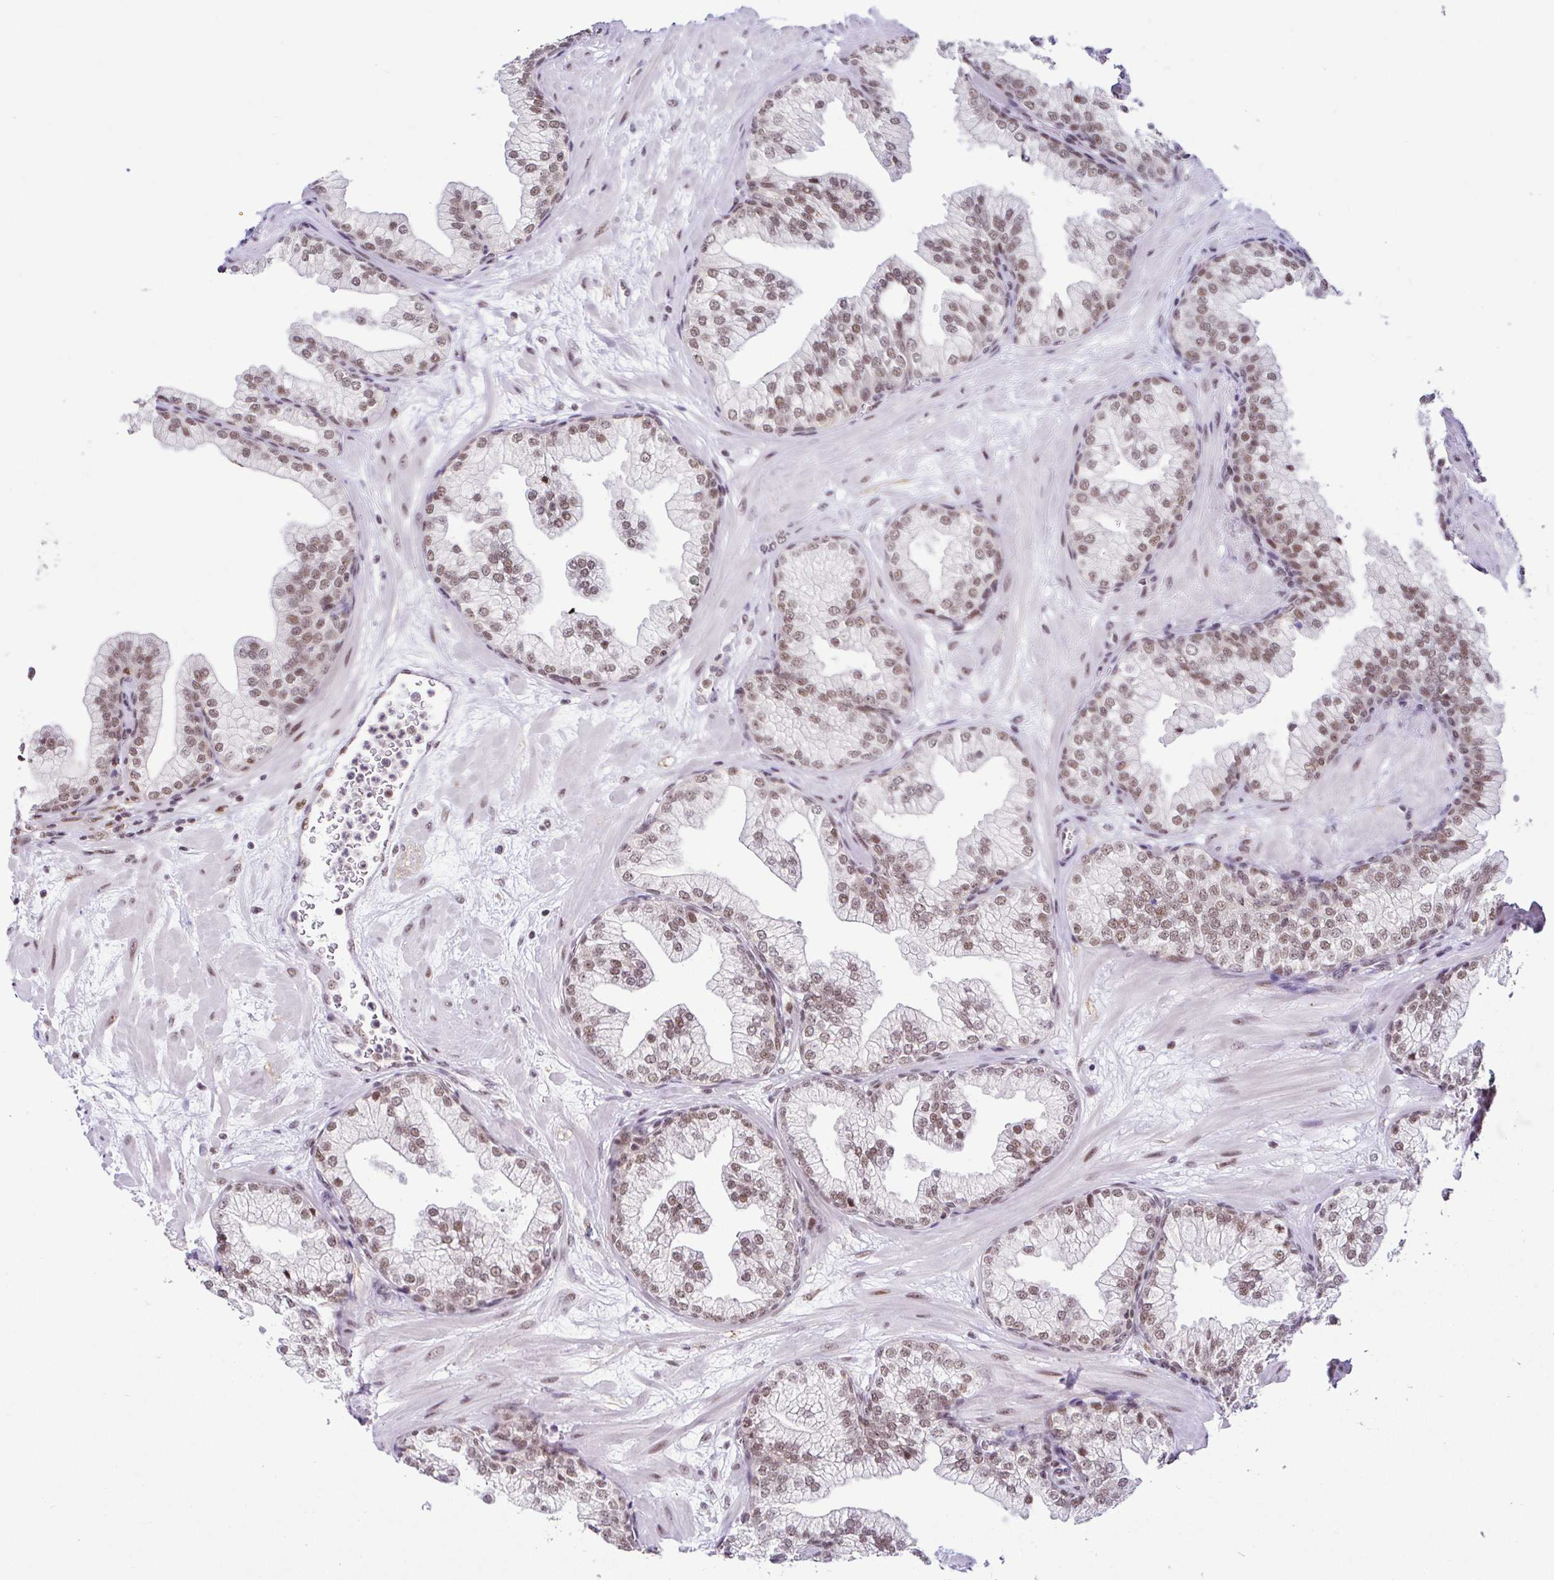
{"staining": {"intensity": "moderate", "quantity": ">75%", "location": "nuclear"}, "tissue": "prostate", "cell_type": "Glandular cells", "image_type": "normal", "snomed": [{"axis": "morphology", "description": "Normal tissue, NOS"}, {"axis": "topography", "description": "Prostate"}, {"axis": "topography", "description": "Peripheral nerve tissue"}], "caption": "Protein expression by immunohistochemistry displays moderate nuclear positivity in about >75% of glandular cells in unremarkable prostate.", "gene": "PTPN2", "patient": {"sex": "male", "age": 61}}